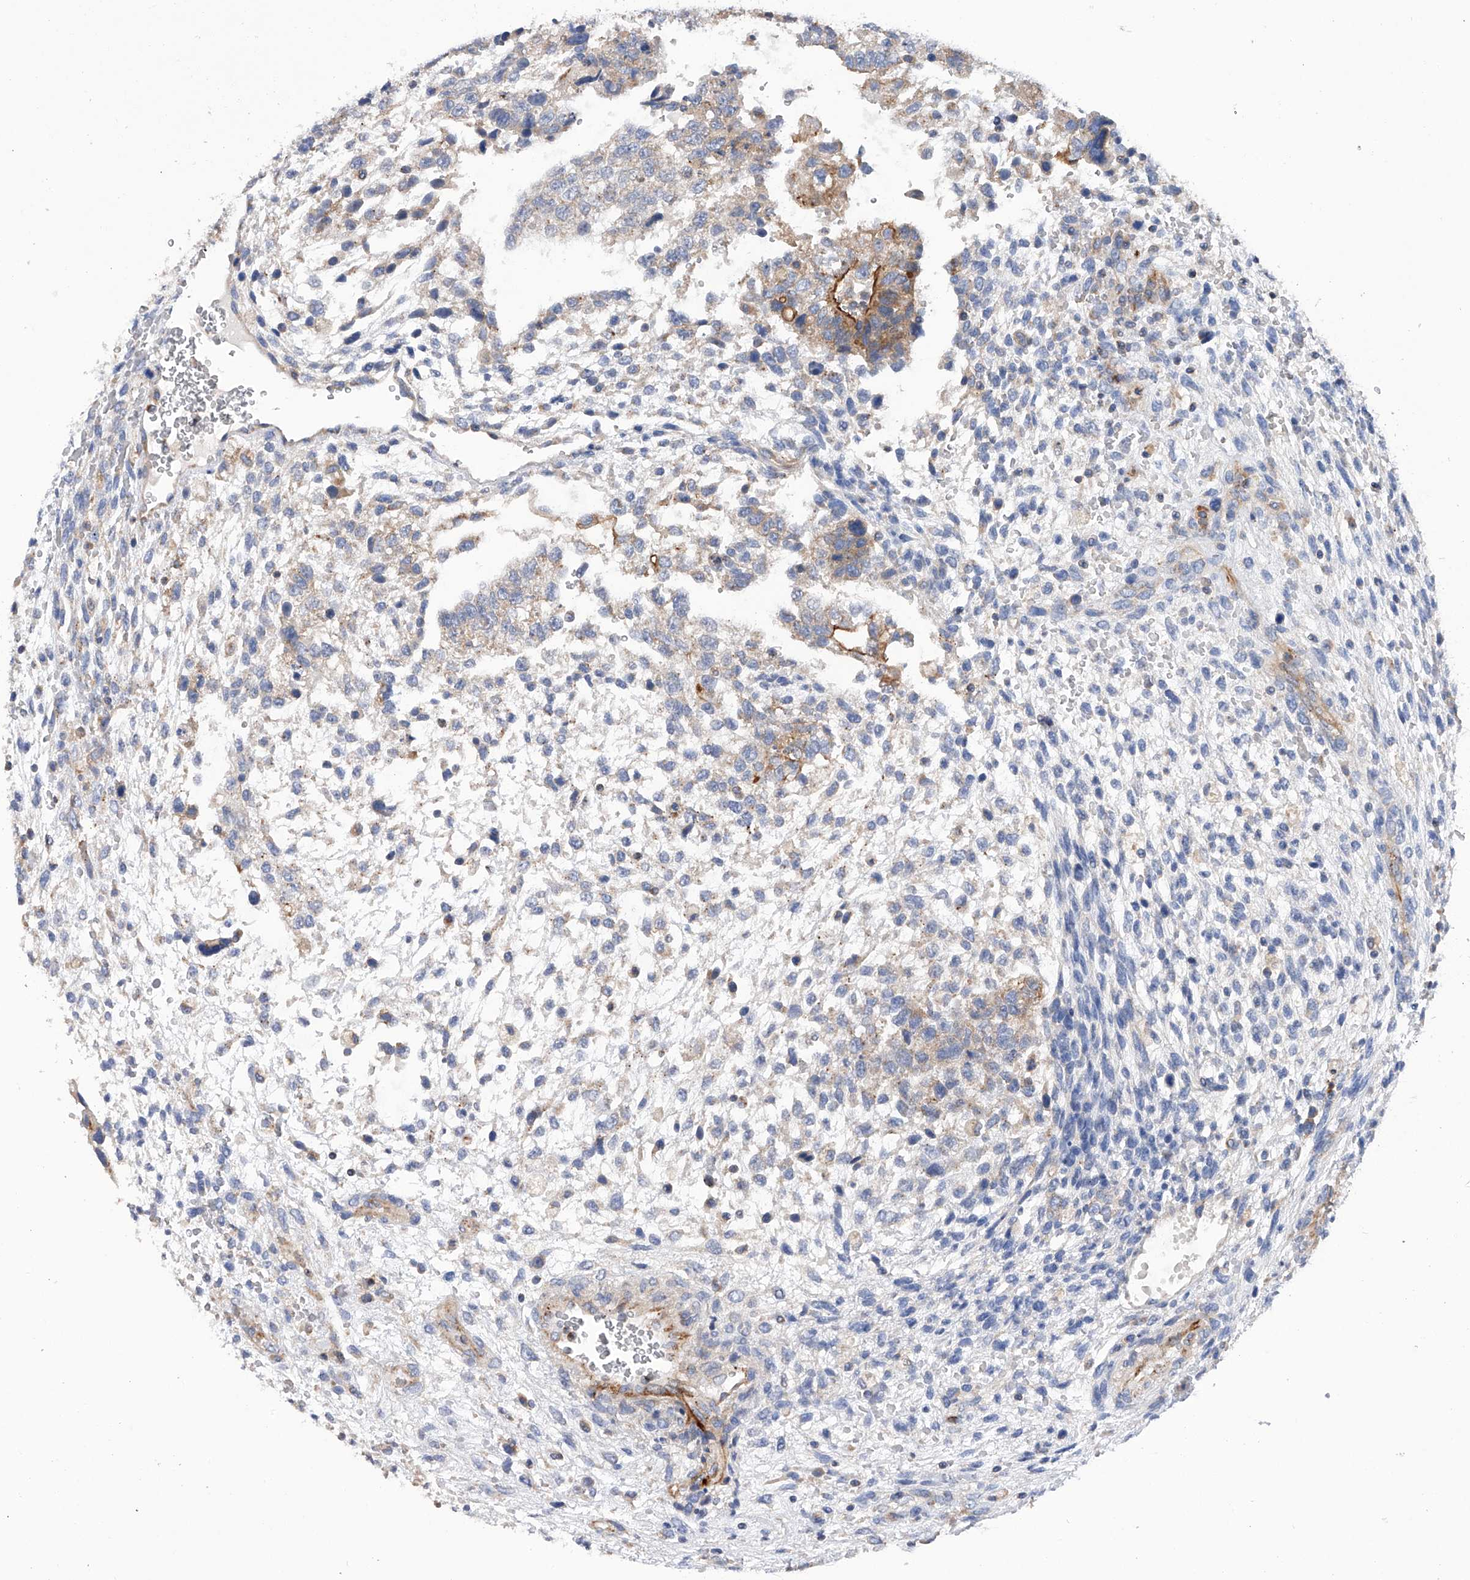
{"staining": {"intensity": "moderate", "quantity": "<25%", "location": "cytoplasmic/membranous"}, "tissue": "testis cancer", "cell_type": "Tumor cells", "image_type": "cancer", "snomed": [{"axis": "morphology", "description": "Carcinoma, Embryonal, NOS"}, {"axis": "topography", "description": "Testis"}], "caption": "DAB (3,3'-diaminobenzidine) immunohistochemical staining of human testis cancer displays moderate cytoplasmic/membranous protein staining in about <25% of tumor cells.", "gene": "MLYCD", "patient": {"sex": "male", "age": 37}}